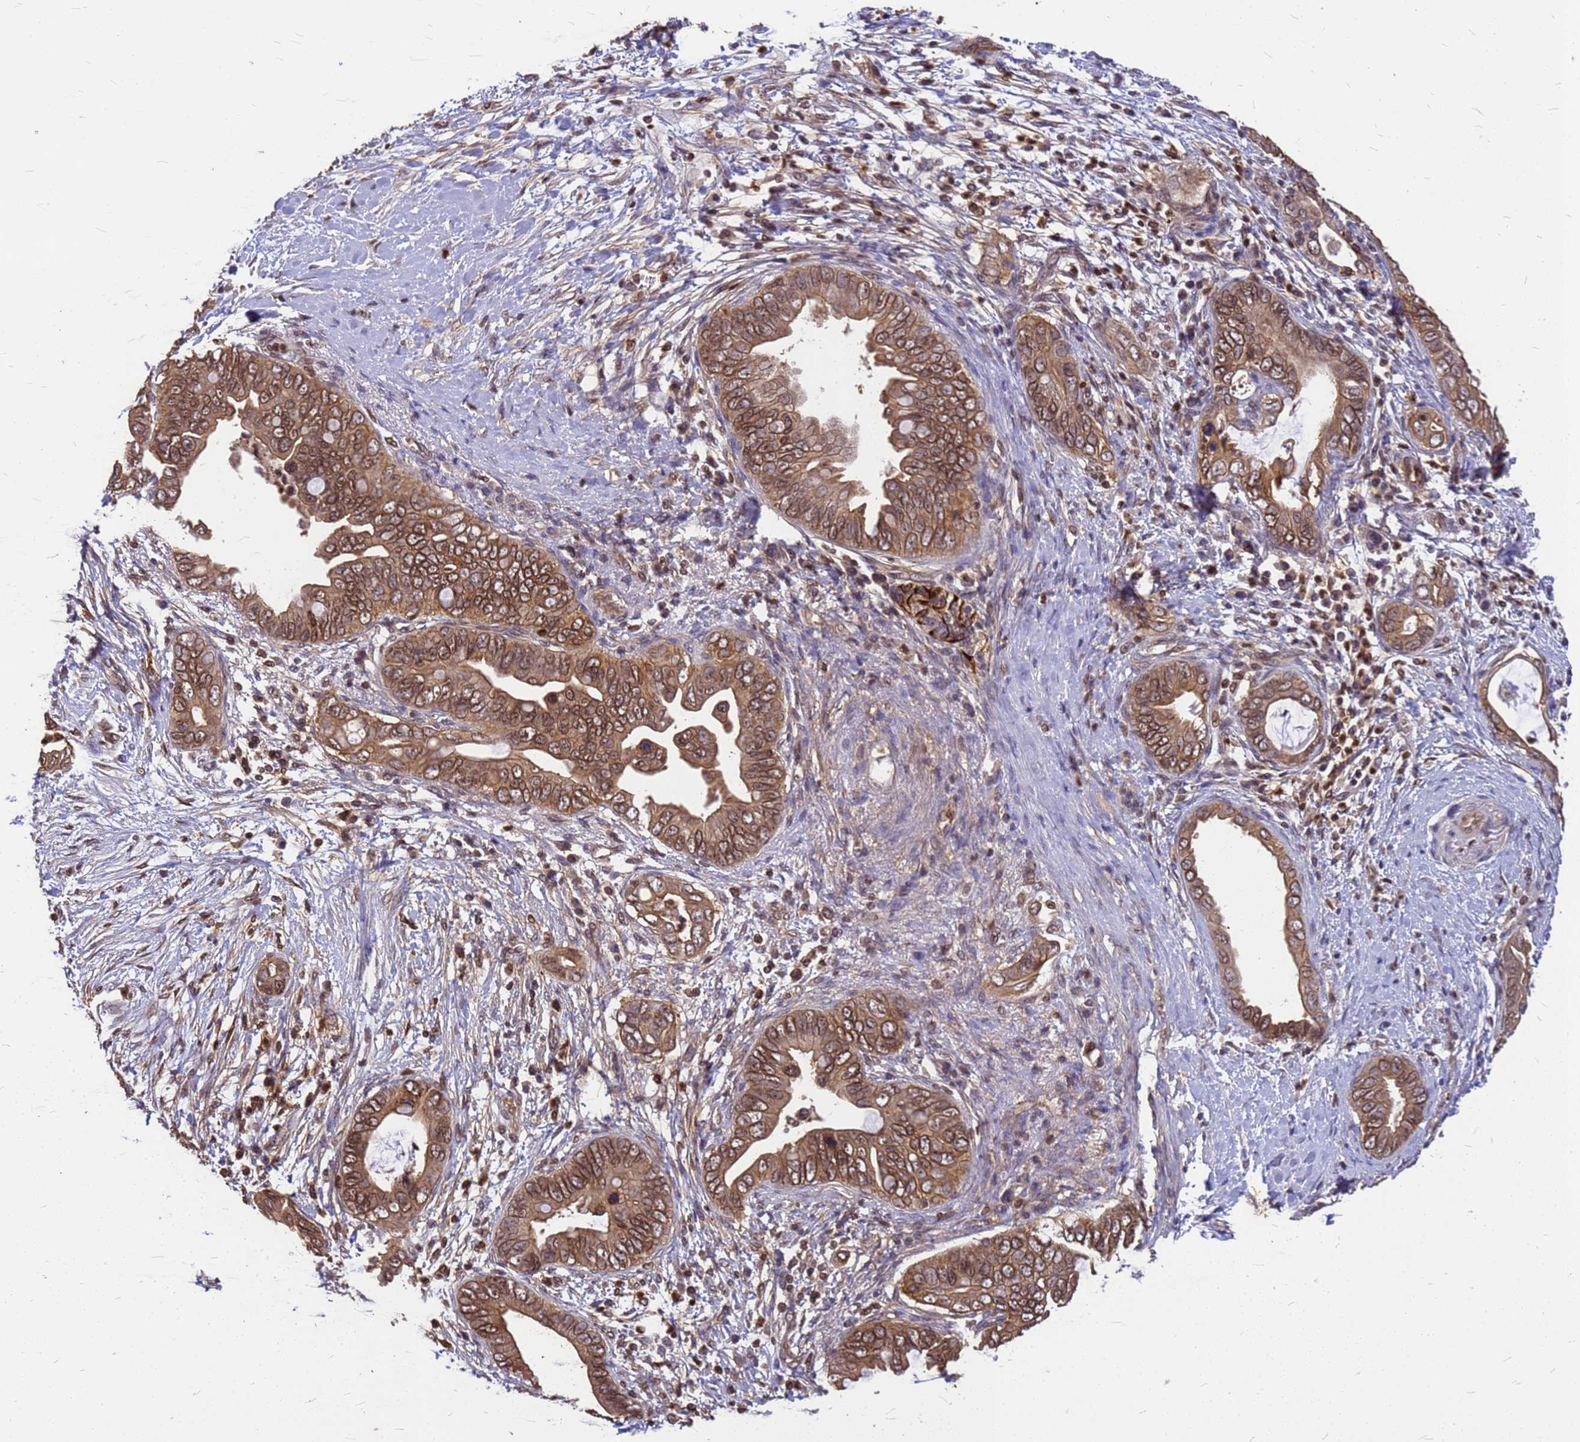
{"staining": {"intensity": "moderate", "quantity": ">75%", "location": "cytoplasmic/membranous,nuclear"}, "tissue": "pancreatic cancer", "cell_type": "Tumor cells", "image_type": "cancer", "snomed": [{"axis": "morphology", "description": "Adenocarcinoma, NOS"}, {"axis": "topography", "description": "Pancreas"}], "caption": "Immunohistochemistry (IHC) (DAB (3,3'-diaminobenzidine)) staining of human adenocarcinoma (pancreatic) exhibits moderate cytoplasmic/membranous and nuclear protein staining in about >75% of tumor cells.", "gene": "C1orf35", "patient": {"sex": "male", "age": 75}}